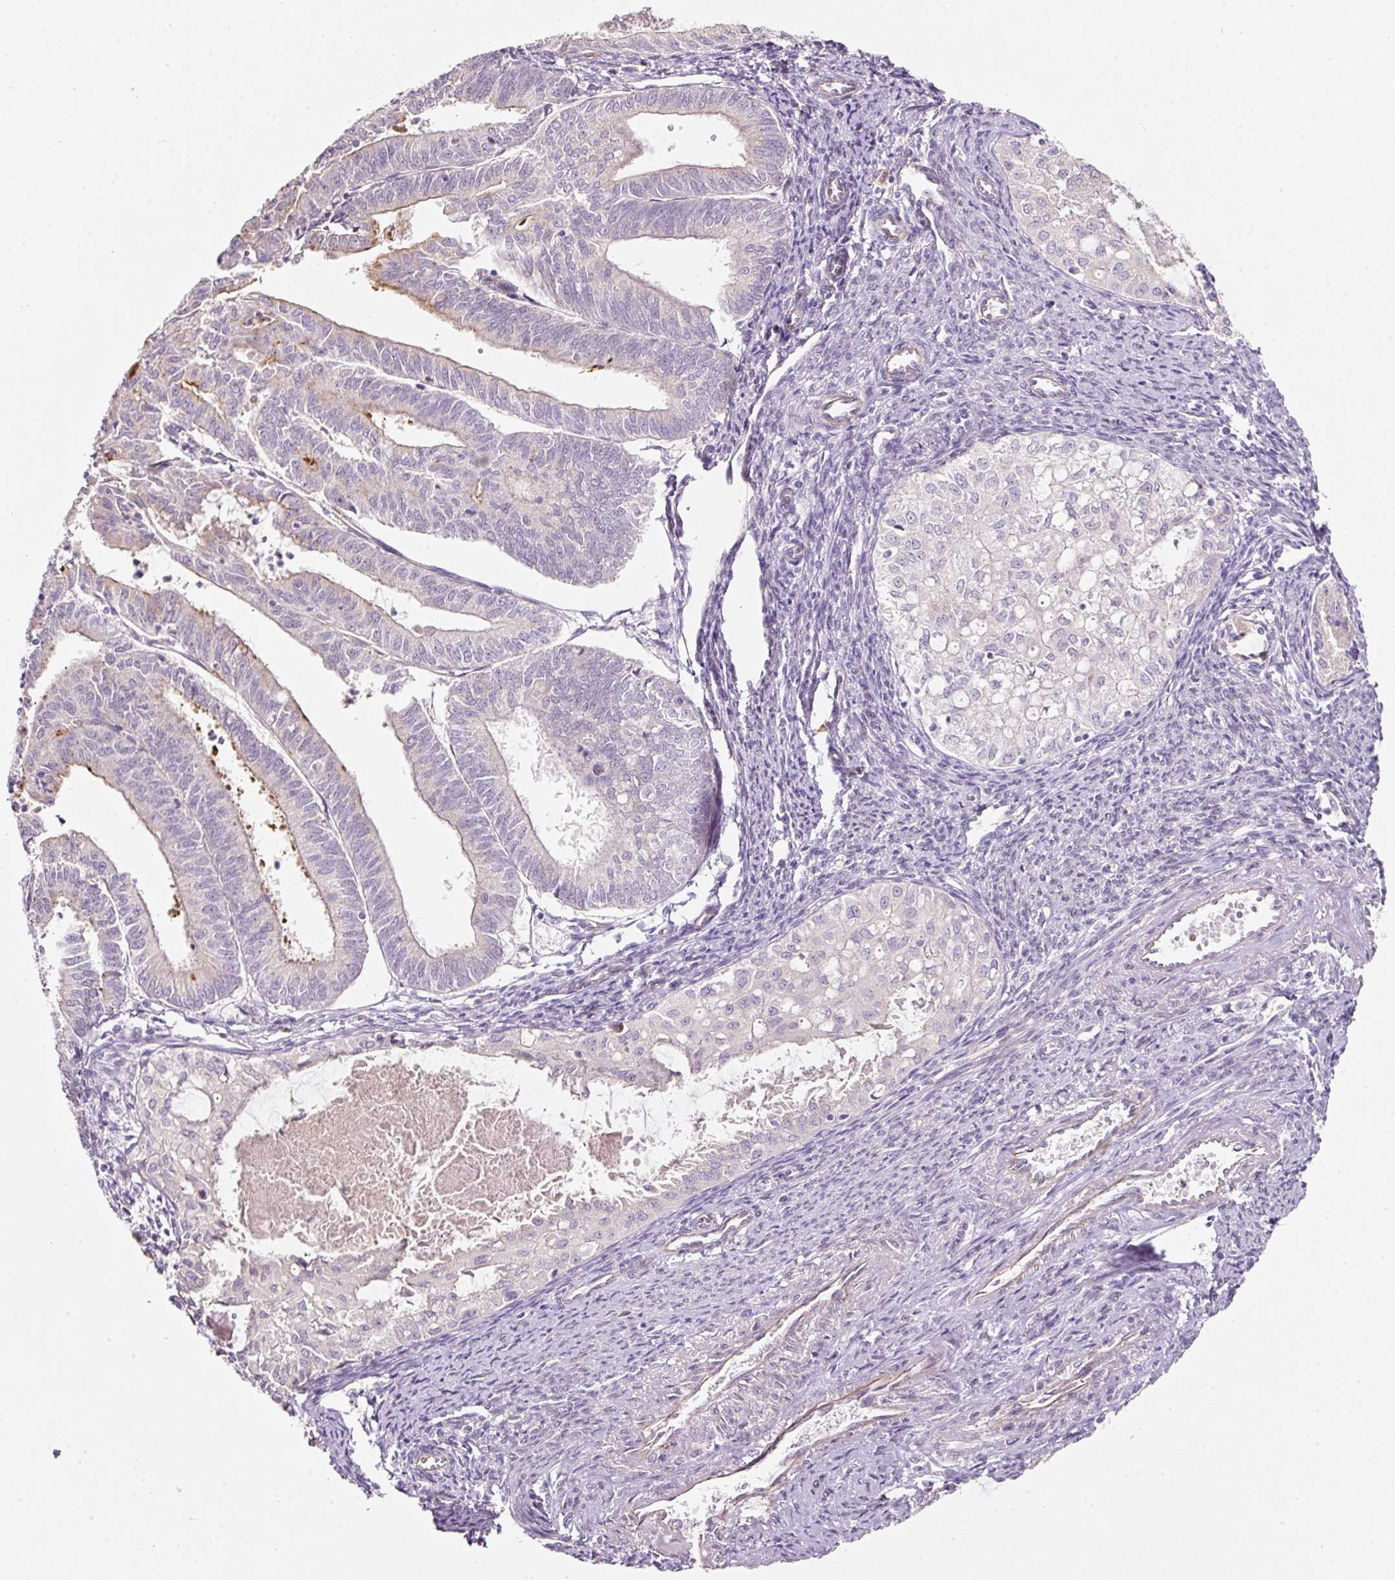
{"staining": {"intensity": "negative", "quantity": "none", "location": "none"}, "tissue": "endometrial cancer", "cell_type": "Tumor cells", "image_type": "cancer", "snomed": [{"axis": "morphology", "description": "Adenocarcinoma, NOS"}, {"axis": "topography", "description": "Endometrium"}], "caption": "A high-resolution photomicrograph shows IHC staining of adenocarcinoma (endometrial), which exhibits no significant expression in tumor cells.", "gene": "NBPF11", "patient": {"sex": "female", "age": 70}}